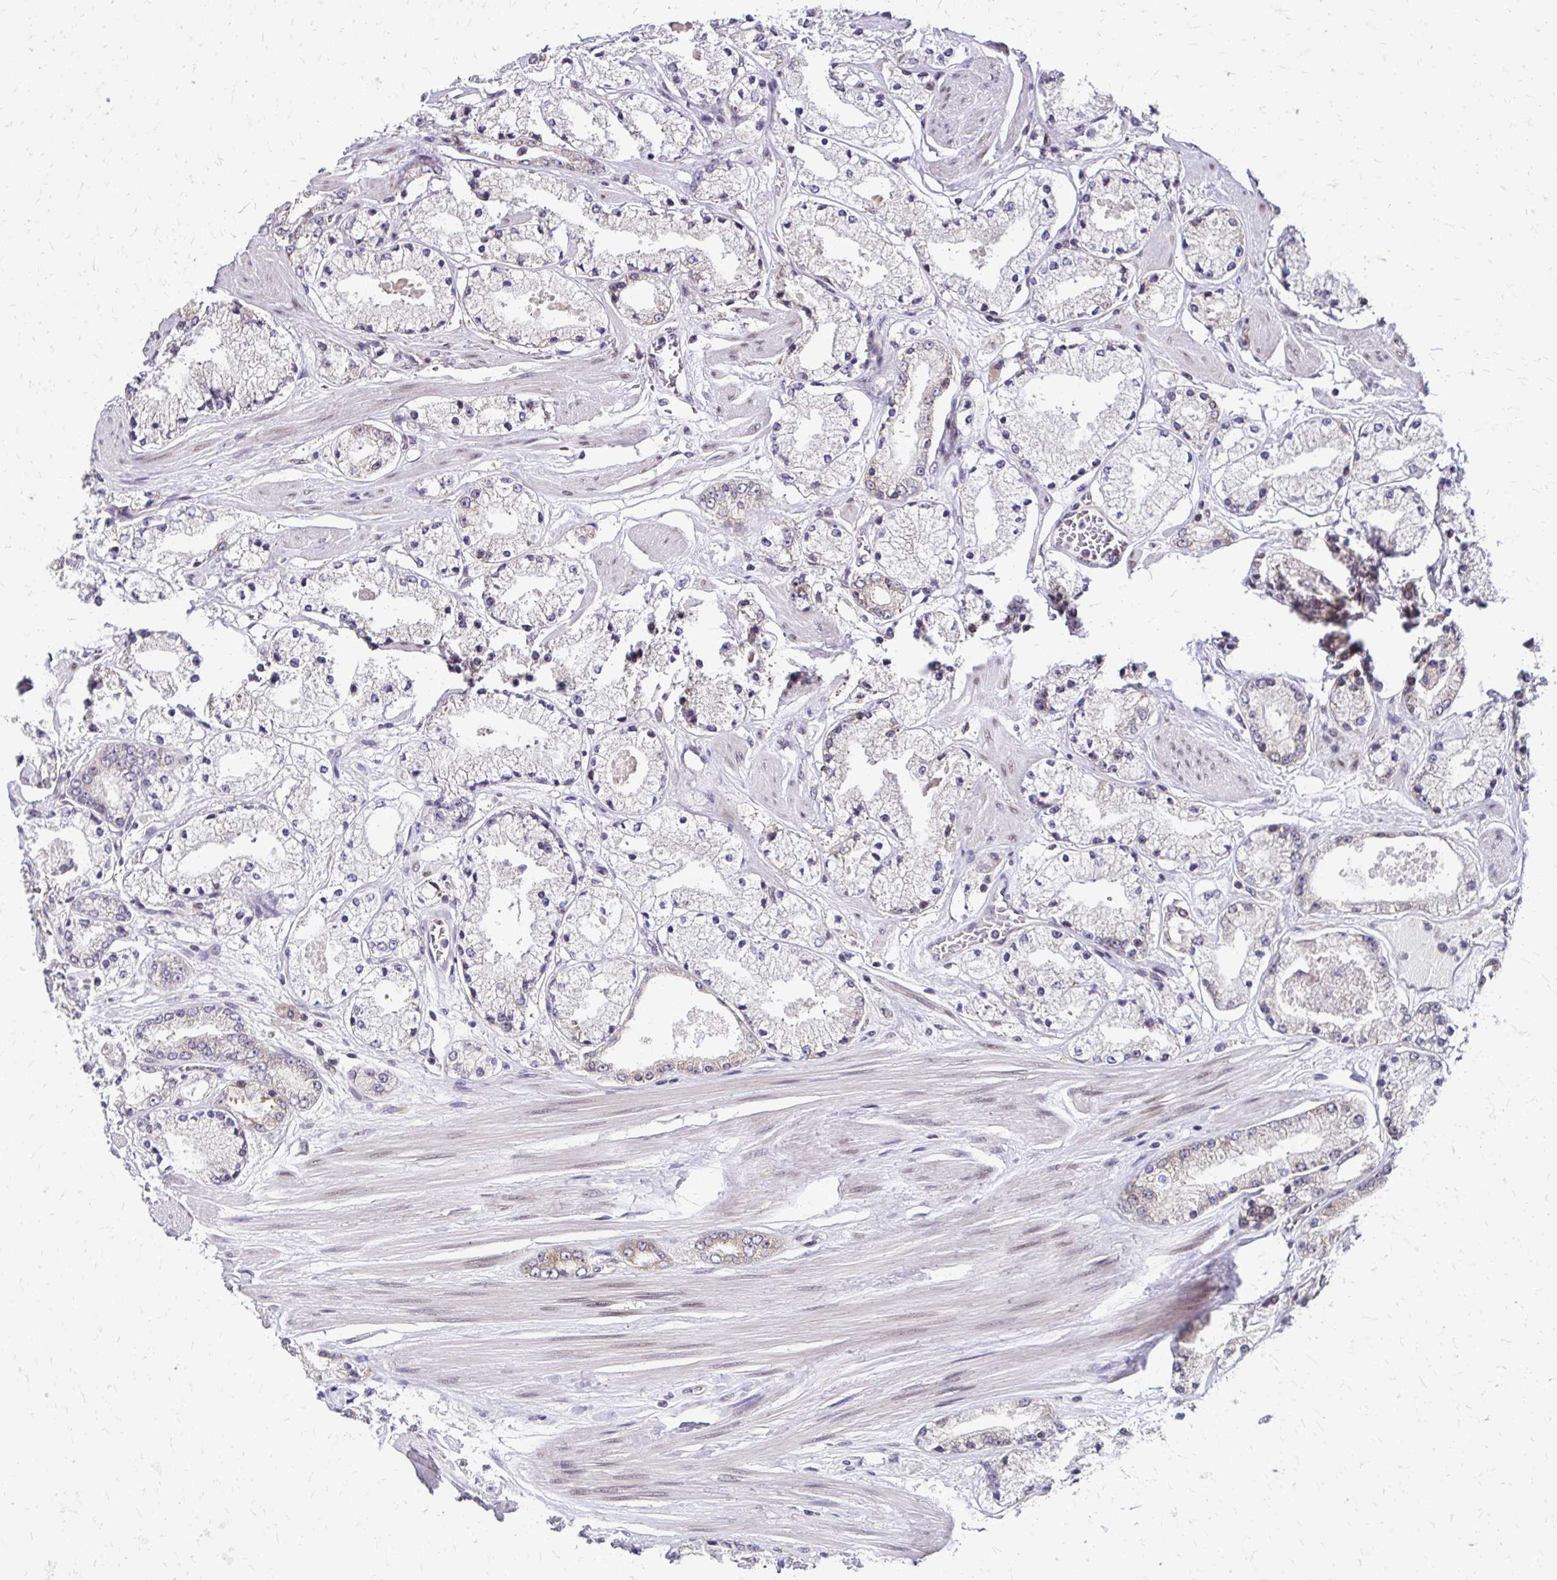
{"staining": {"intensity": "negative", "quantity": "none", "location": "none"}, "tissue": "prostate cancer", "cell_type": "Tumor cells", "image_type": "cancer", "snomed": [{"axis": "morphology", "description": "Adenocarcinoma, High grade"}, {"axis": "topography", "description": "Prostate"}], "caption": "Tumor cells show no significant expression in high-grade adenocarcinoma (prostate).", "gene": "CBX7", "patient": {"sex": "male", "age": 63}}